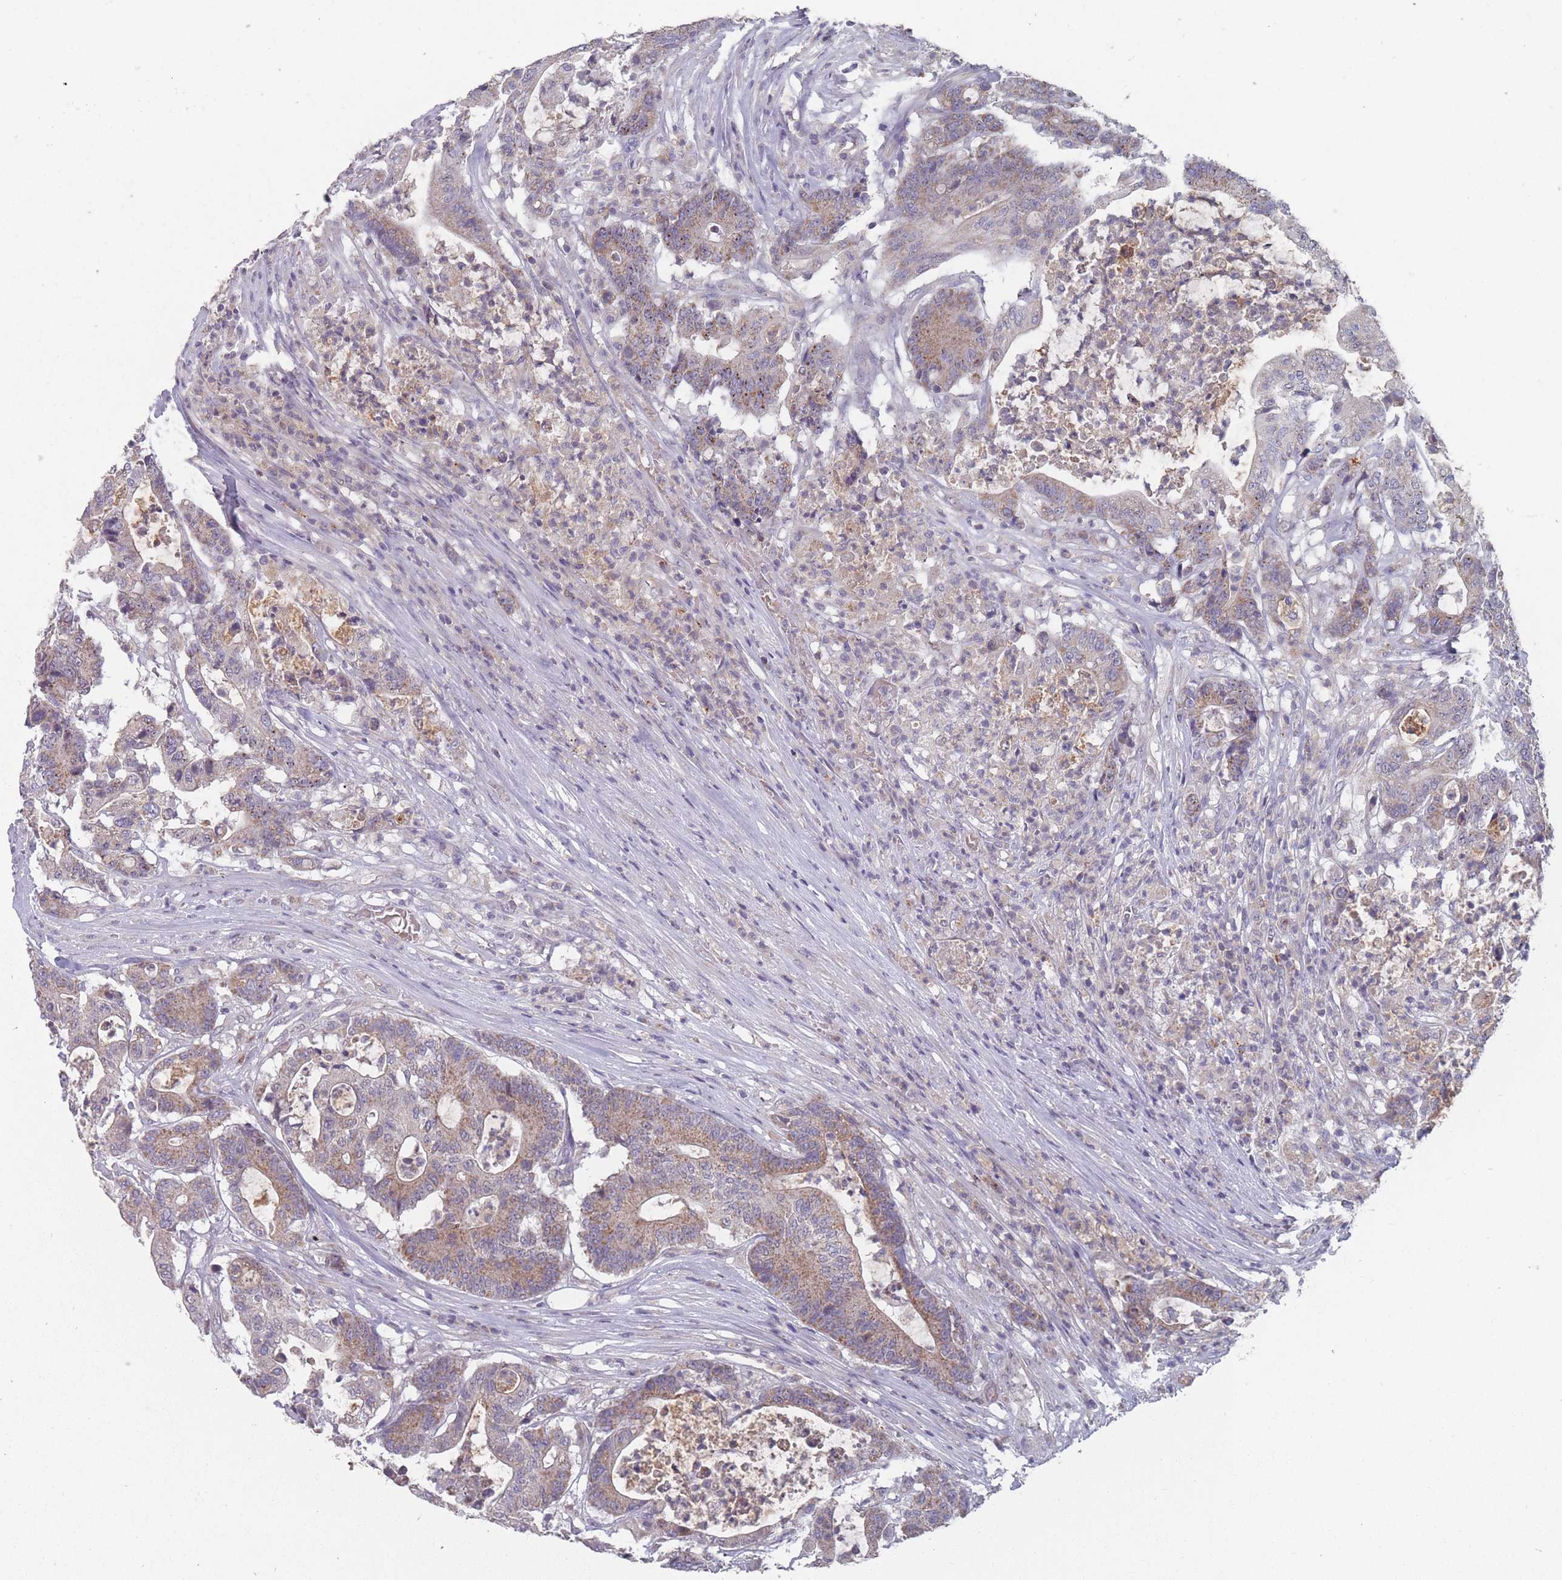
{"staining": {"intensity": "moderate", "quantity": "25%-75%", "location": "cytoplasmic/membranous"}, "tissue": "colorectal cancer", "cell_type": "Tumor cells", "image_type": "cancer", "snomed": [{"axis": "morphology", "description": "Adenocarcinoma, NOS"}, {"axis": "topography", "description": "Colon"}], "caption": "DAB (3,3'-diaminobenzidine) immunohistochemical staining of human colorectal cancer displays moderate cytoplasmic/membranous protein expression in about 25%-75% of tumor cells. (DAB IHC, brown staining for protein, blue staining for nuclei).", "gene": "PEX7", "patient": {"sex": "female", "age": 84}}